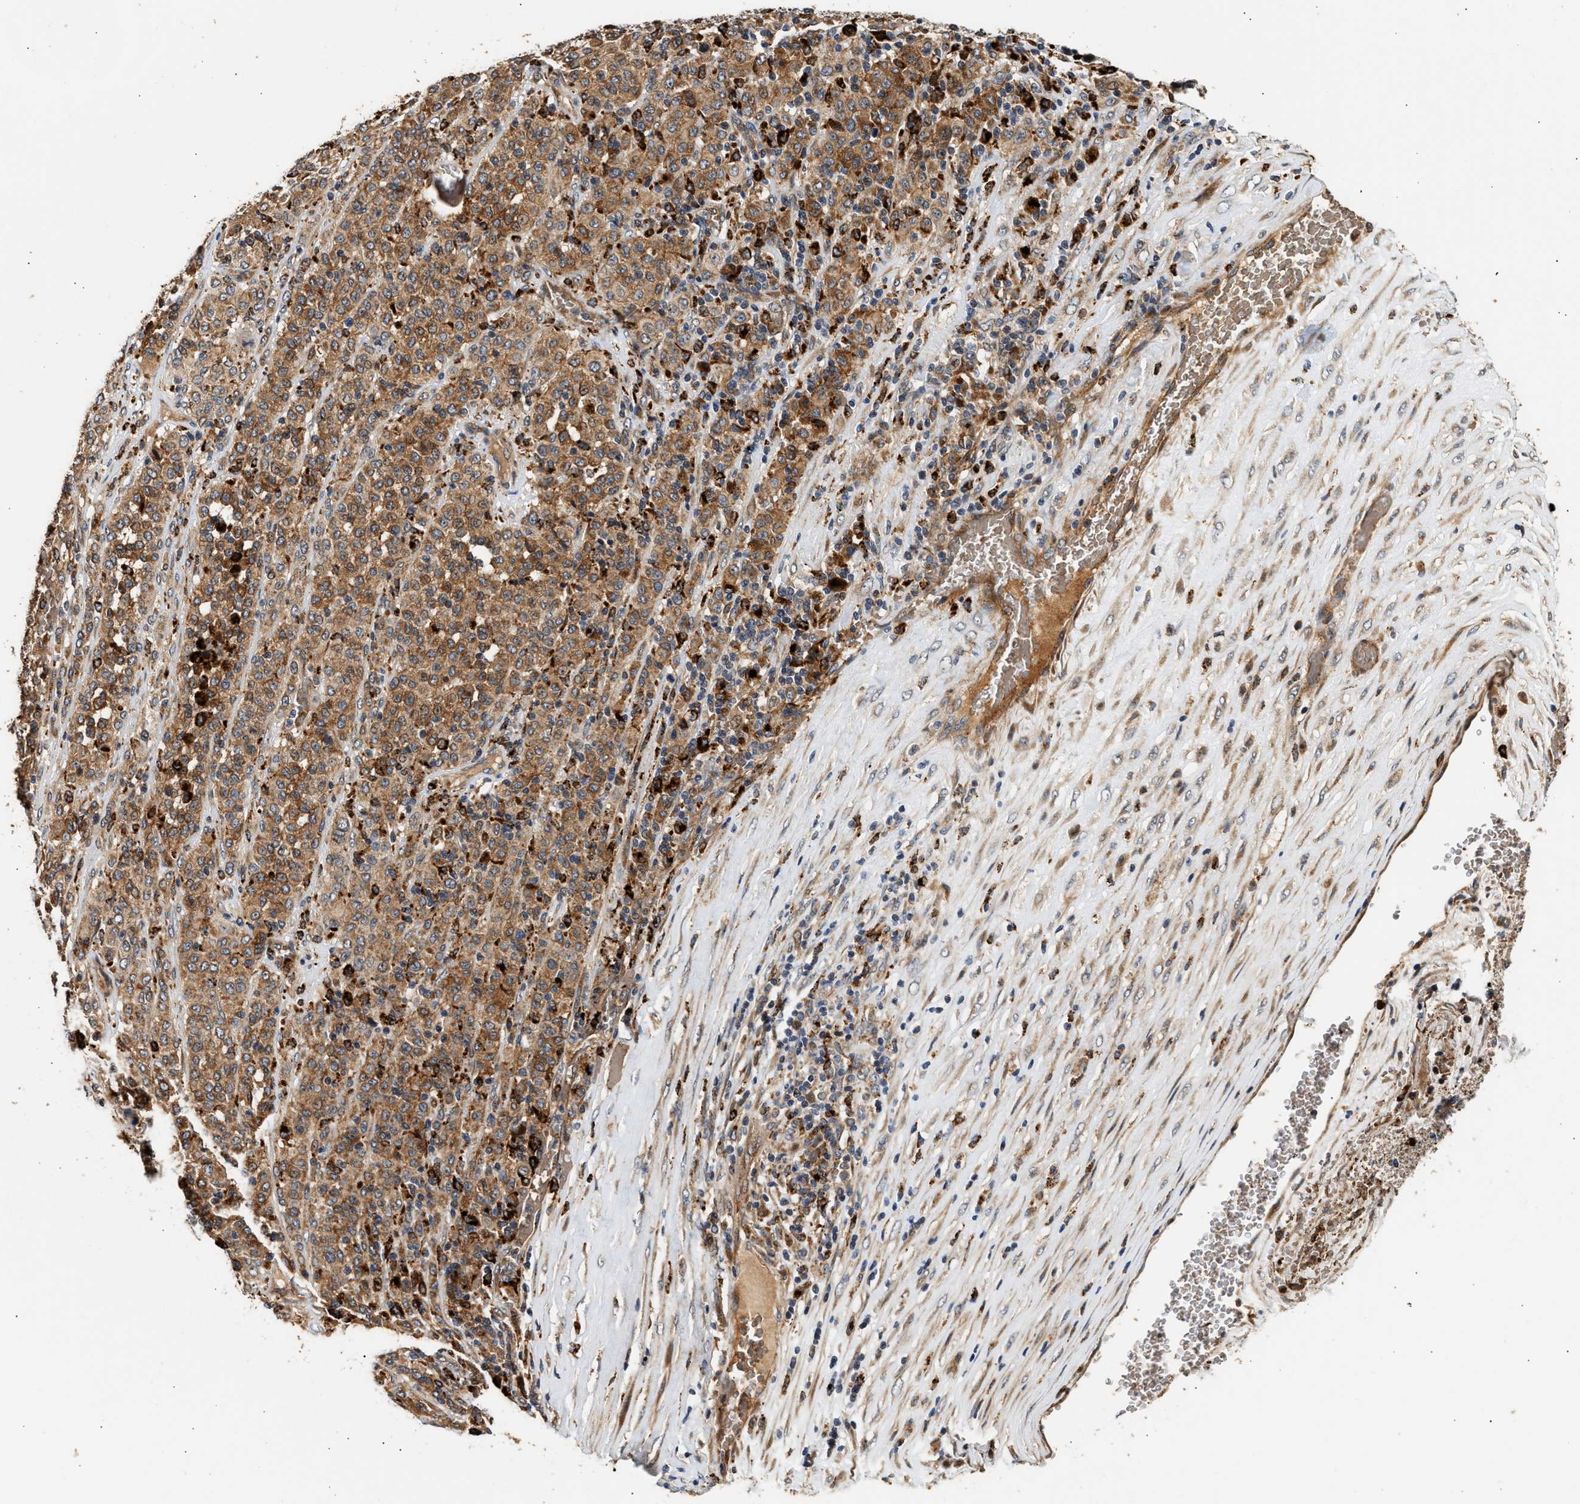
{"staining": {"intensity": "moderate", "quantity": ">75%", "location": "cytoplasmic/membranous"}, "tissue": "melanoma", "cell_type": "Tumor cells", "image_type": "cancer", "snomed": [{"axis": "morphology", "description": "Malignant melanoma, Metastatic site"}, {"axis": "topography", "description": "Pancreas"}], "caption": "Immunohistochemistry photomicrograph of neoplastic tissue: malignant melanoma (metastatic site) stained using immunohistochemistry (IHC) shows medium levels of moderate protein expression localized specifically in the cytoplasmic/membranous of tumor cells, appearing as a cytoplasmic/membranous brown color.", "gene": "PLD3", "patient": {"sex": "female", "age": 30}}